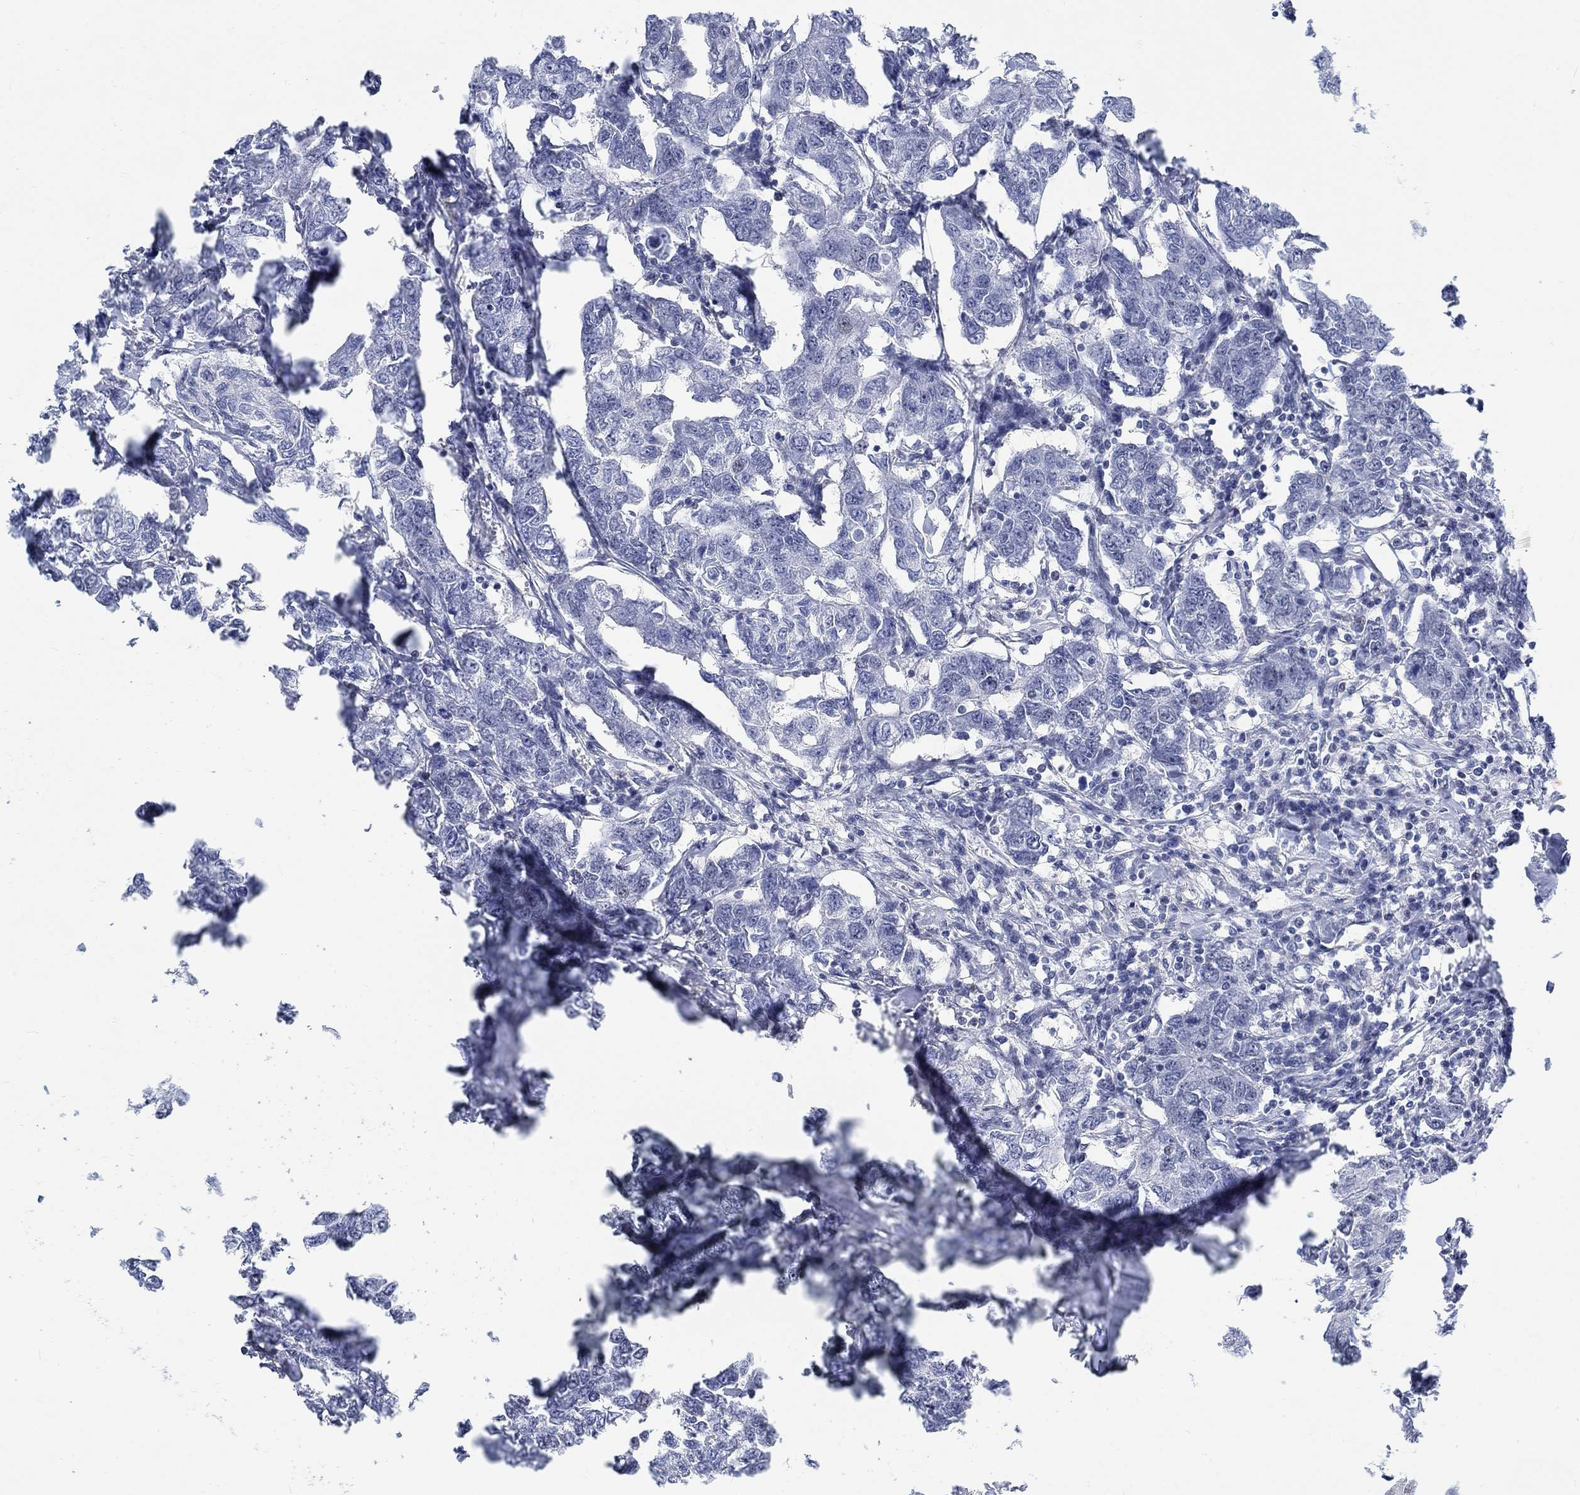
{"staining": {"intensity": "negative", "quantity": "none", "location": "none"}, "tissue": "breast cancer", "cell_type": "Tumor cells", "image_type": "cancer", "snomed": [{"axis": "morphology", "description": "Duct carcinoma"}, {"axis": "topography", "description": "Breast"}], "caption": "Human breast intraductal carcinoma stained for a protein using IHC reveals no positivity in tumor cells.", "gene": "KCNH8", "patient": {"sex": "female", "age": 88}}